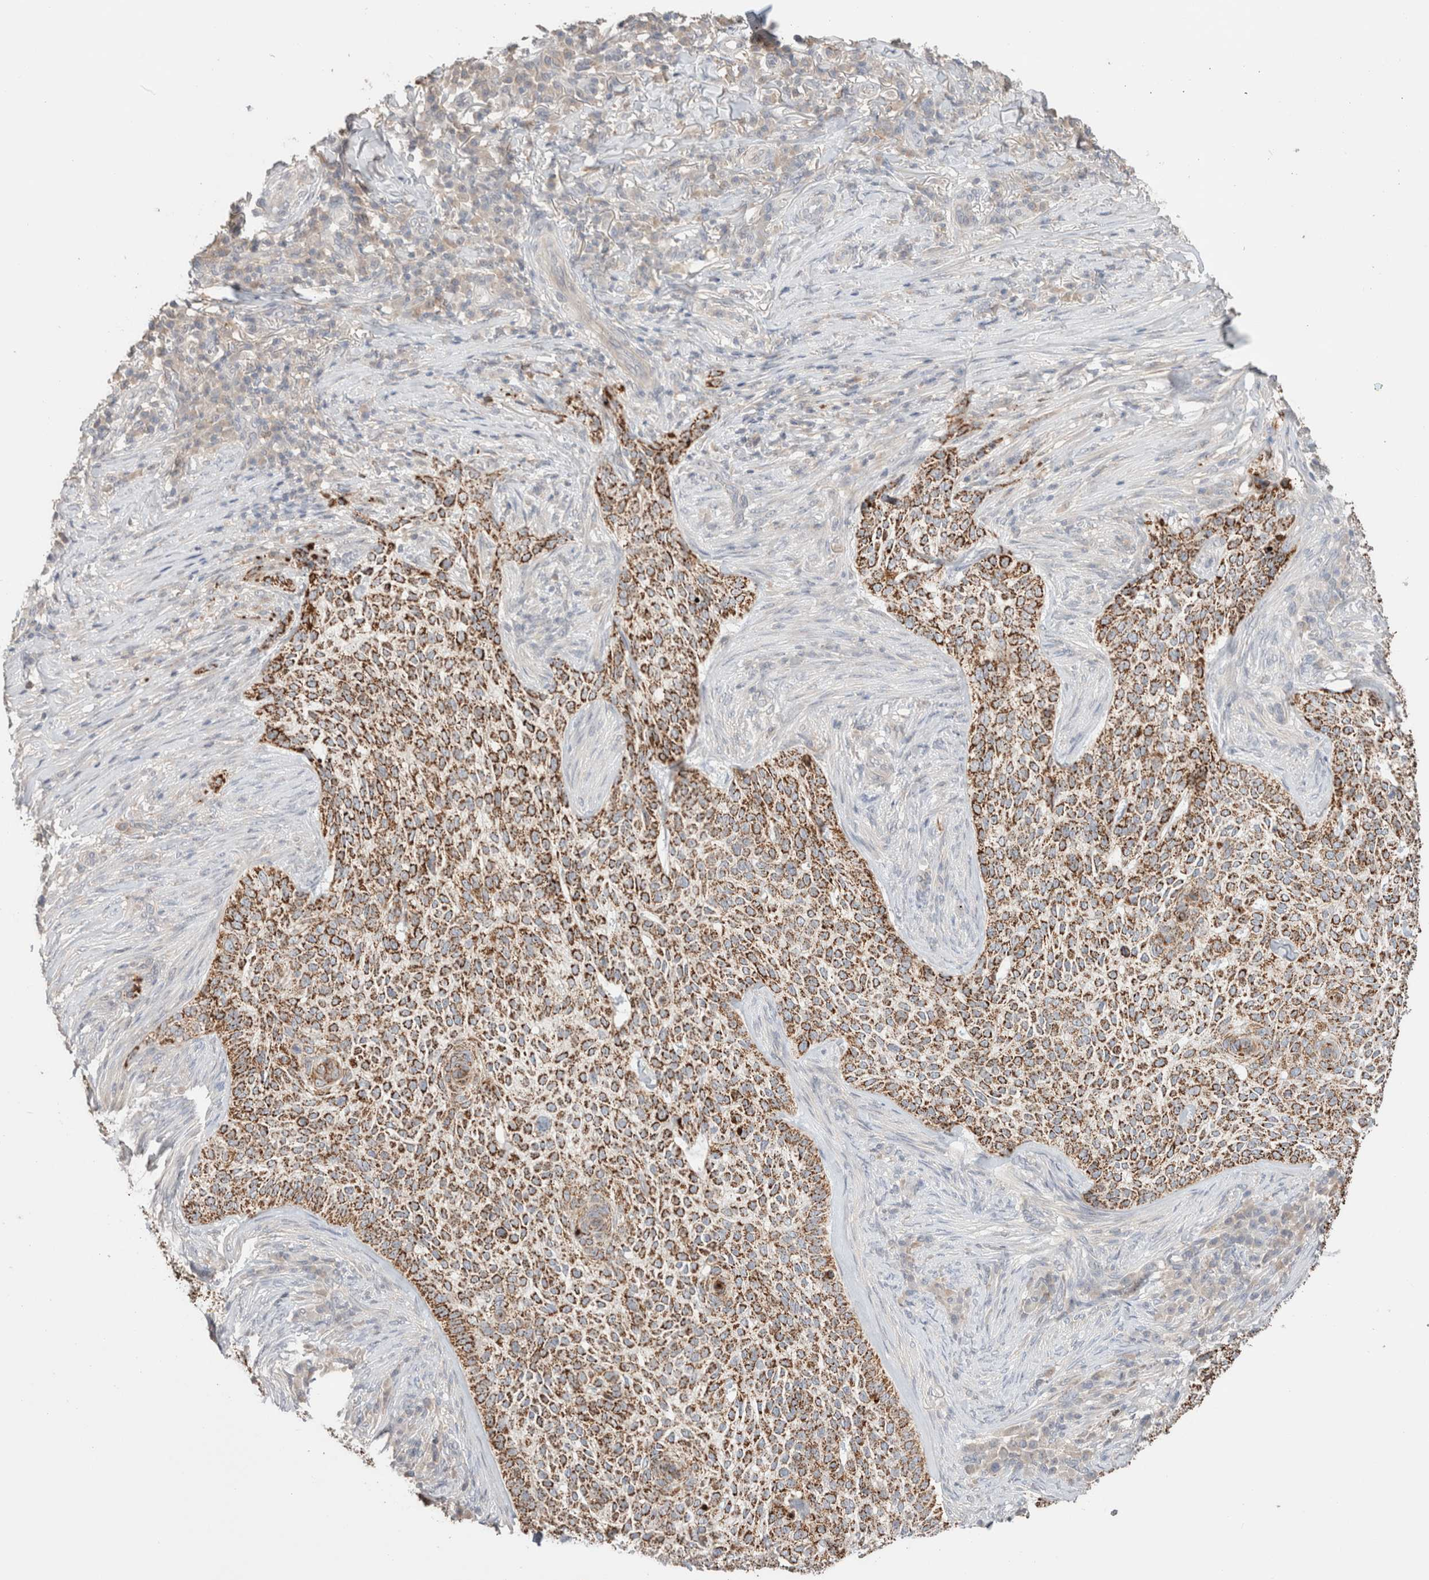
{"staining": {"intensity": "strong", "quantity": ">75%", "location": "cytoplasmic/membranous"}, "tissue": "skin cancer", "cell_type": "Tumor cells", "image_type": "cancer", "snomed": [{"axis": "morphology", "description": "Basal cell carcinoma"}, {"axis": "topography", "description": "Skin"}], "caption": "Immunohistochemistry (DAB (3,3'-diaminobenzidine)) staining of skin cancer (basal cell carcinoma) demonstrates strong cytoplasmic/membranous protein positivity in approximately >75% of tumor cells.", "gene": "TRIM41", "patient": {"sex": "female", "age": 64}}